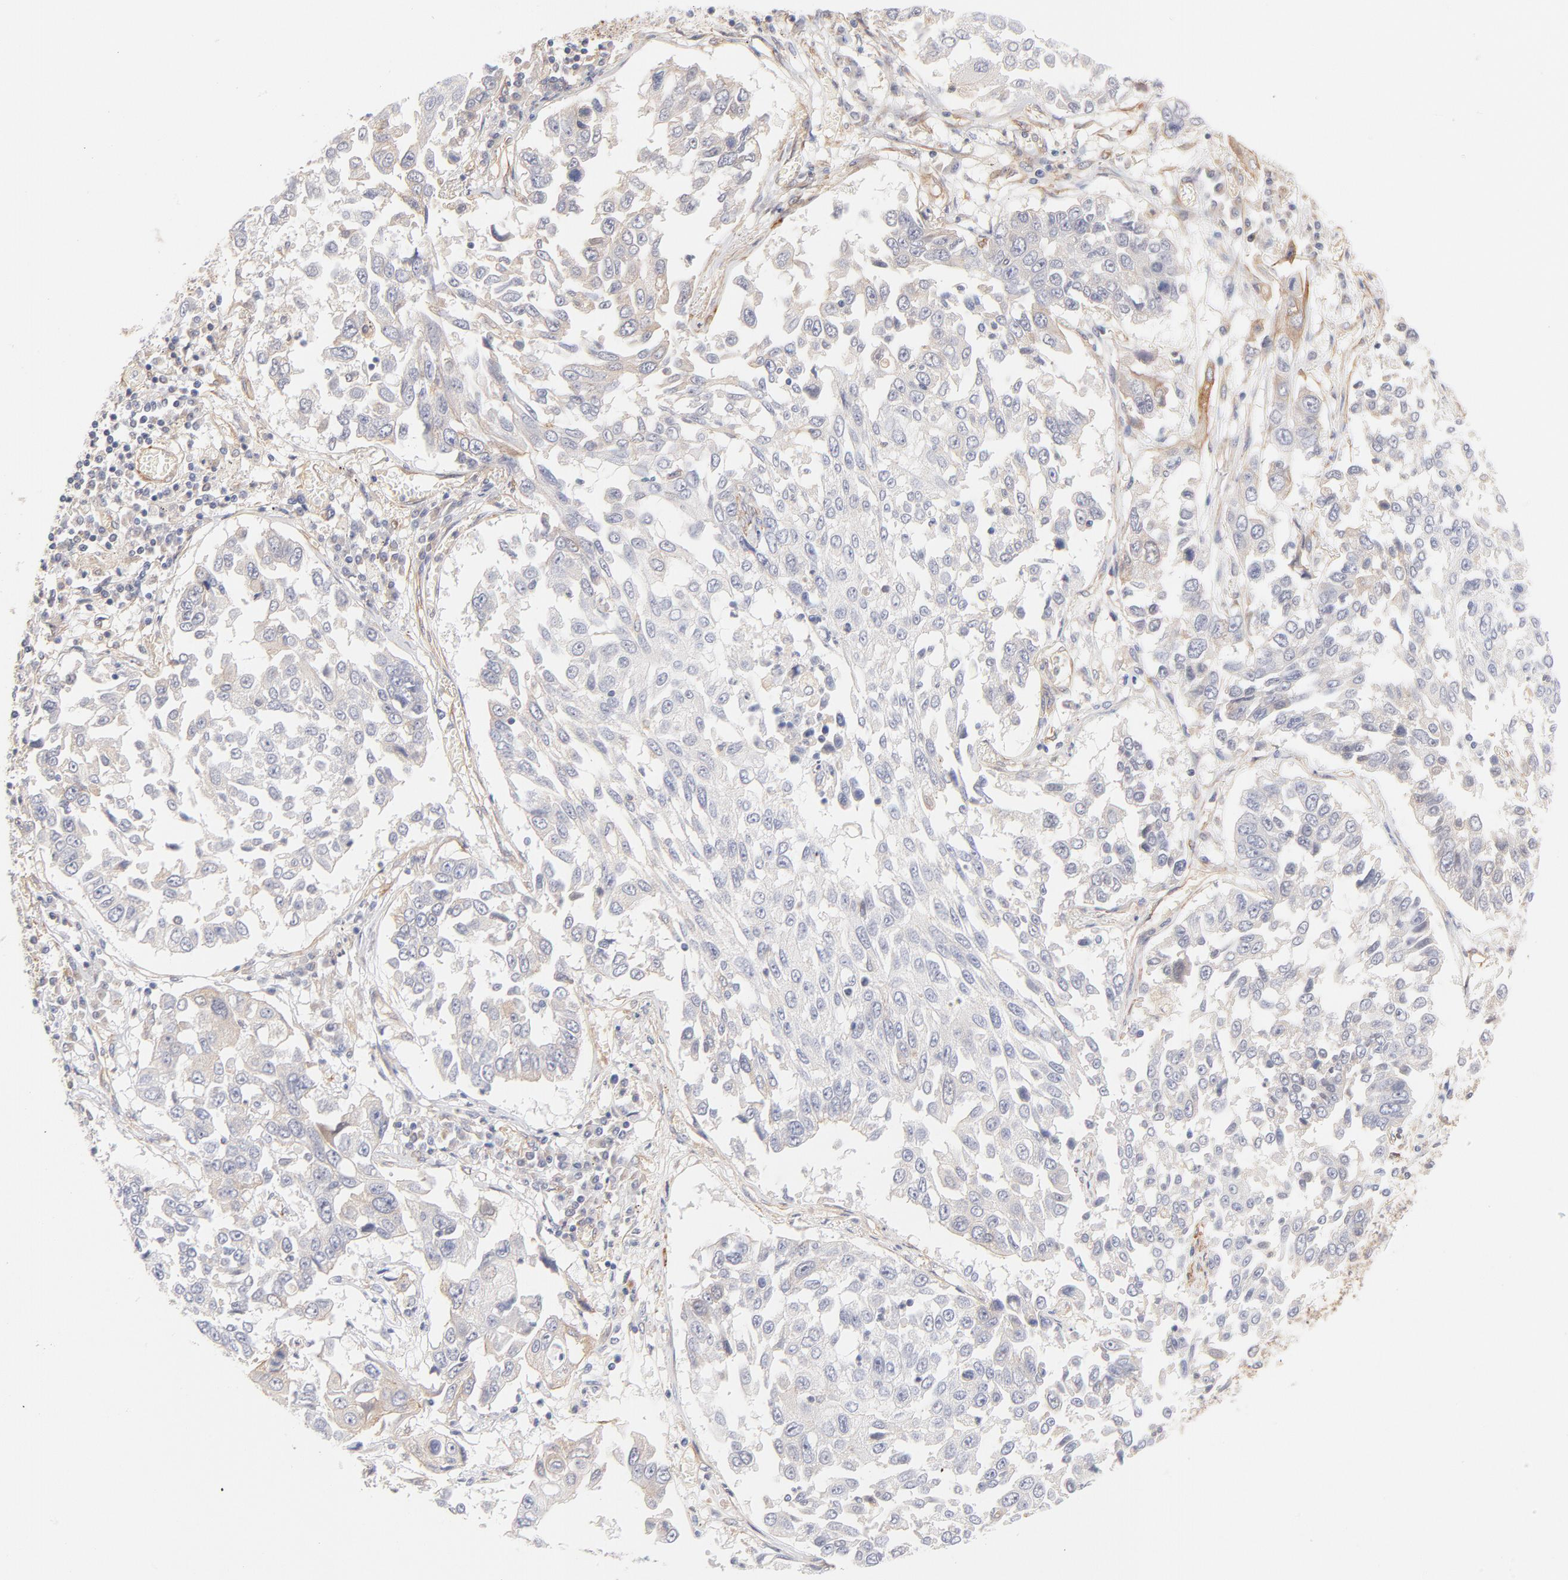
{"staining": {"intensity": "negative", "quantity": "none", "location": "none"}, "tissue": "lung cancer", "cell_type": "Tumor cells", "image_type": "cancer", "snomed": [{"axis": "morphology", "description": "Squamous cell carcinoma, NOS"}, {"axis": "topography", "description": "Lung"}], "caption": "Protein analysis of lung squamous cell carcinoma demonstrates no significant staining in tumor cells.", "gene": "LDLRAP1", "patient": {"sex": "male", "age": 71}}